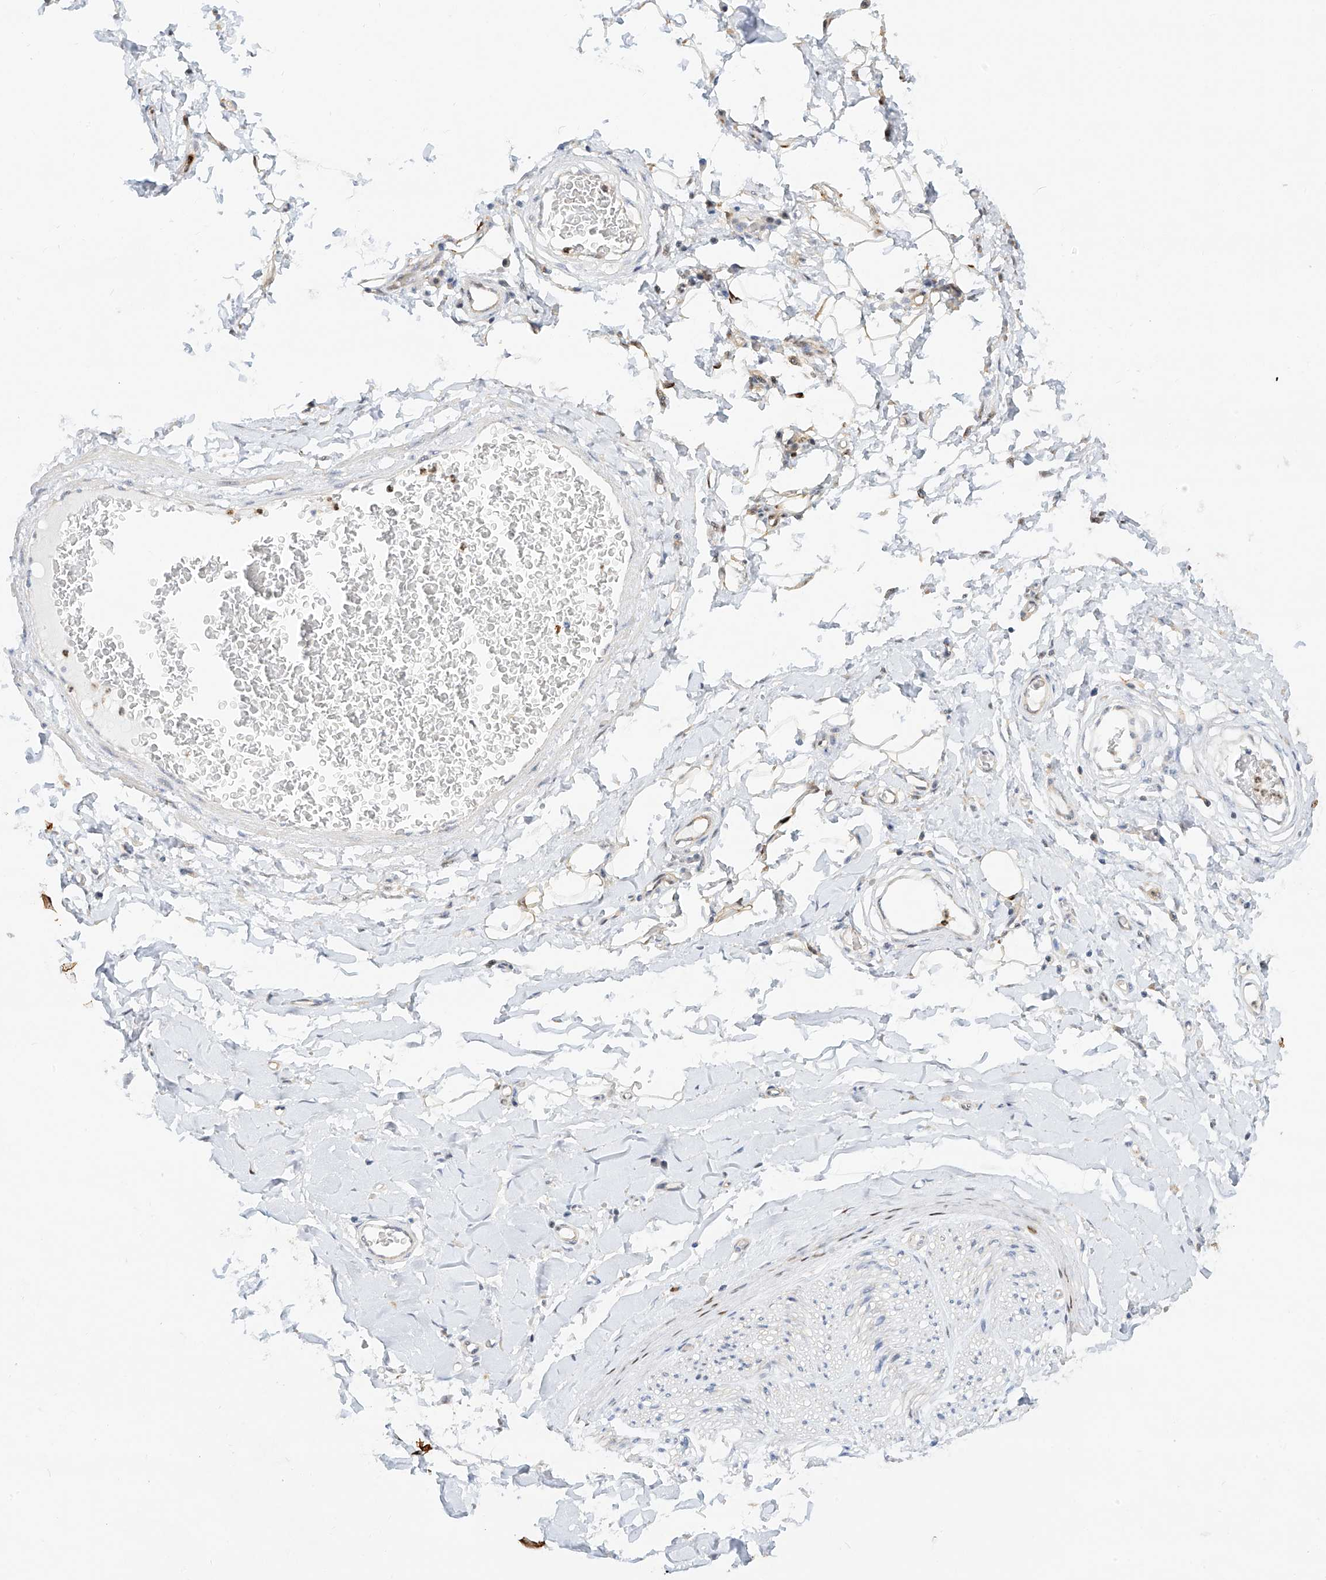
{"staining": {"intensity": "strong", "quantity": ">75%", "location": "cytoplasmic/membranous,nuclear"}, "tissue": "adipose tissue", "cell_type": "Adipocytes", "image_type": "normal", "snomed": [{"axis": "morphology", "description": "Normal tissue, NOS"}, {"axis": "morphology", "description": "Adenocarcinoma, NOS"}, {"axis": "topography", "description": "Stomach, upper"}, {"axis": "topography", "description": "Peripheral nerve tissue"}], "caption": "Human adipose tissue stained for a protein (brown) reveals strong cytoplasmic/membranous,nuclear positive positivity in approximately >75% of adipocytes.", "gene": "SNU13", "patient": {"sex": "male", "age": 62}}